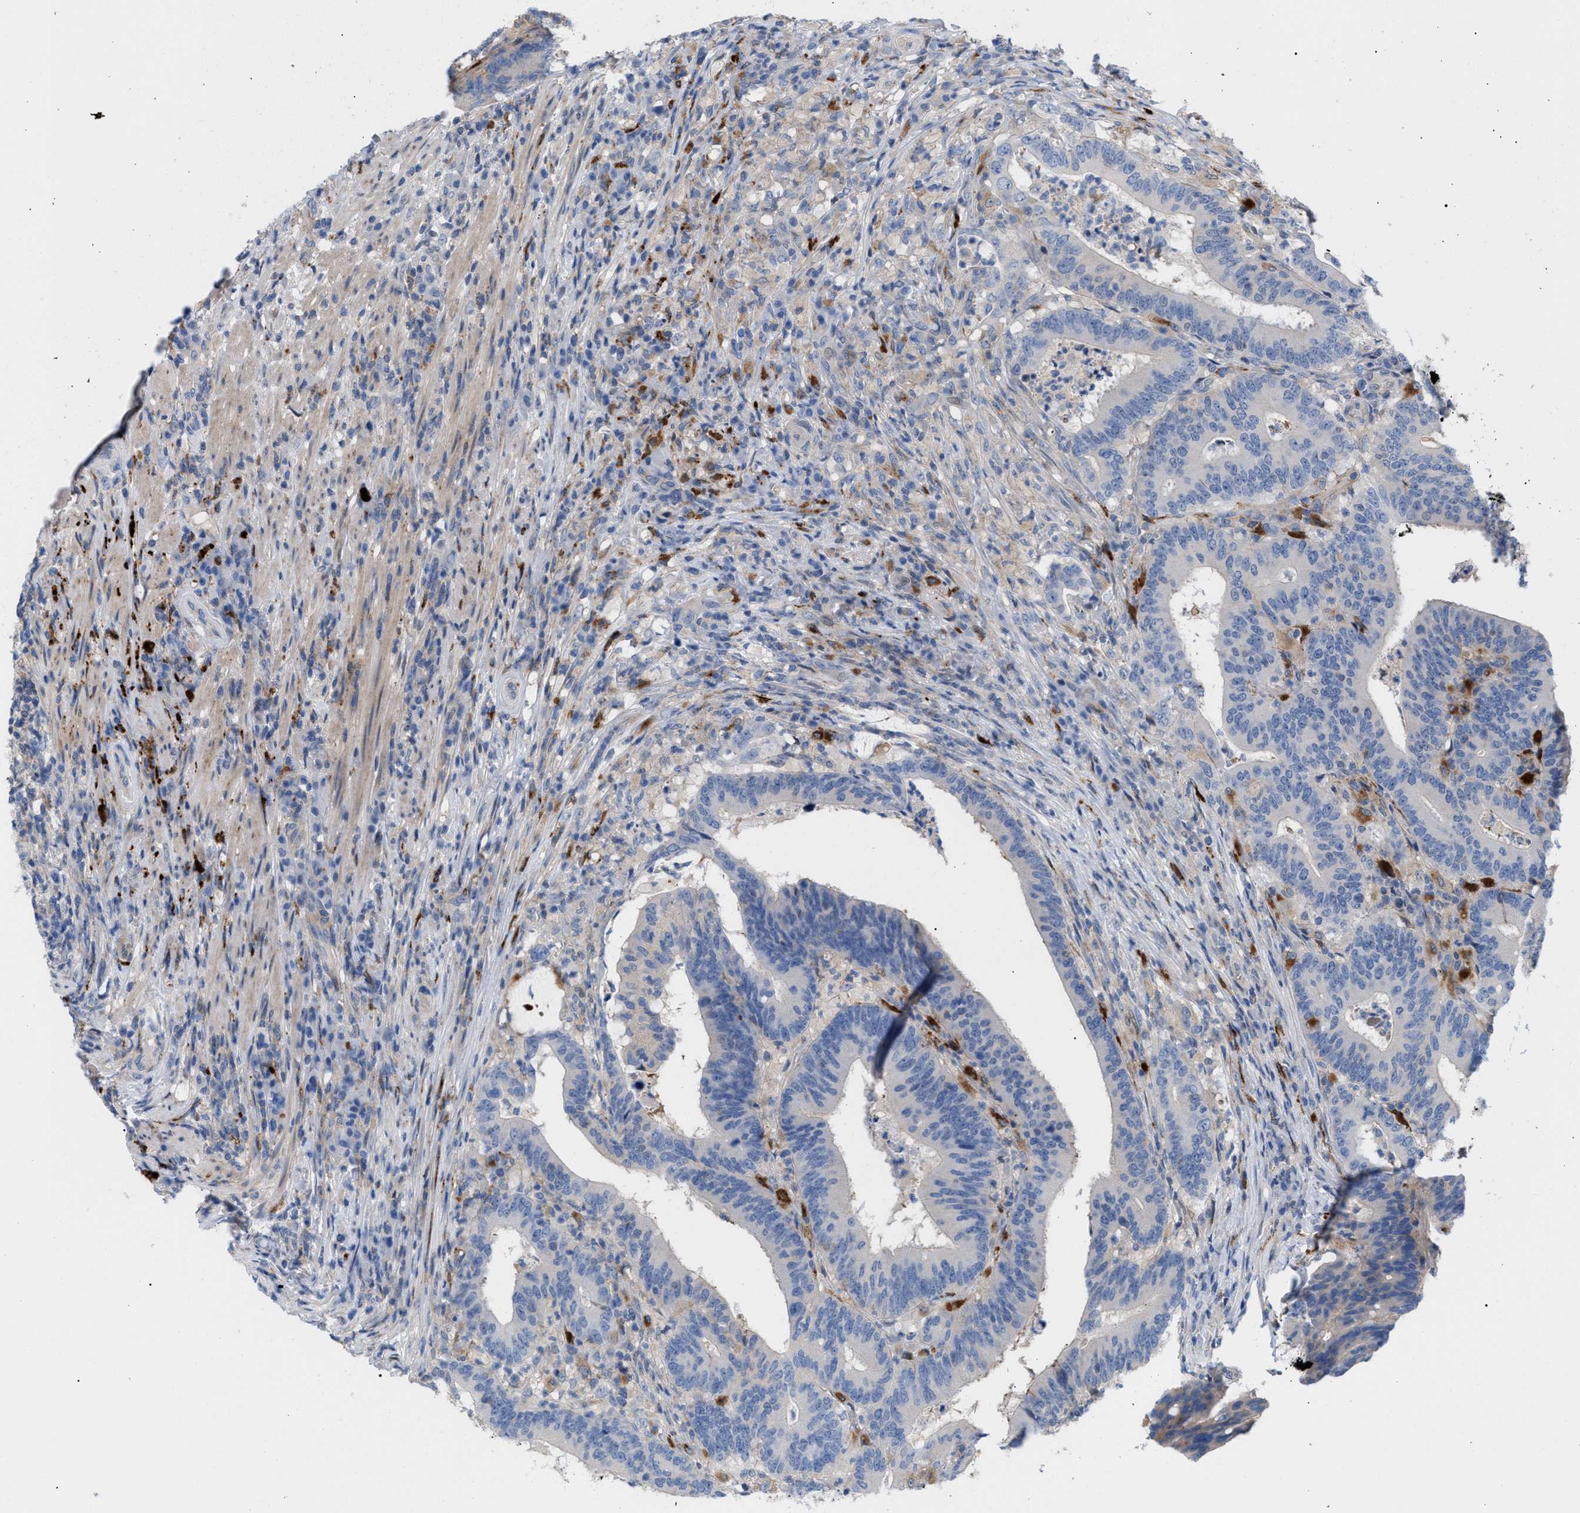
{"staining": {"intensity": "negative", "quantity": "none", "location": "none"}, "tissue": "colorectal cancer", "cell_type": "Tumor cells", "image_type": "cancer", "snomed": [{"axis": "morphology", "description": "Adenocarcinoma, NOS"}, {"axis": "topography", "description": "Colon"}], "caption": "Immunohistochemical staining of colorectal cancer reveals no significant positivity in tumor cells.", "gene": "MBTD1", "patient": {"sex": "female", "age": 66}}